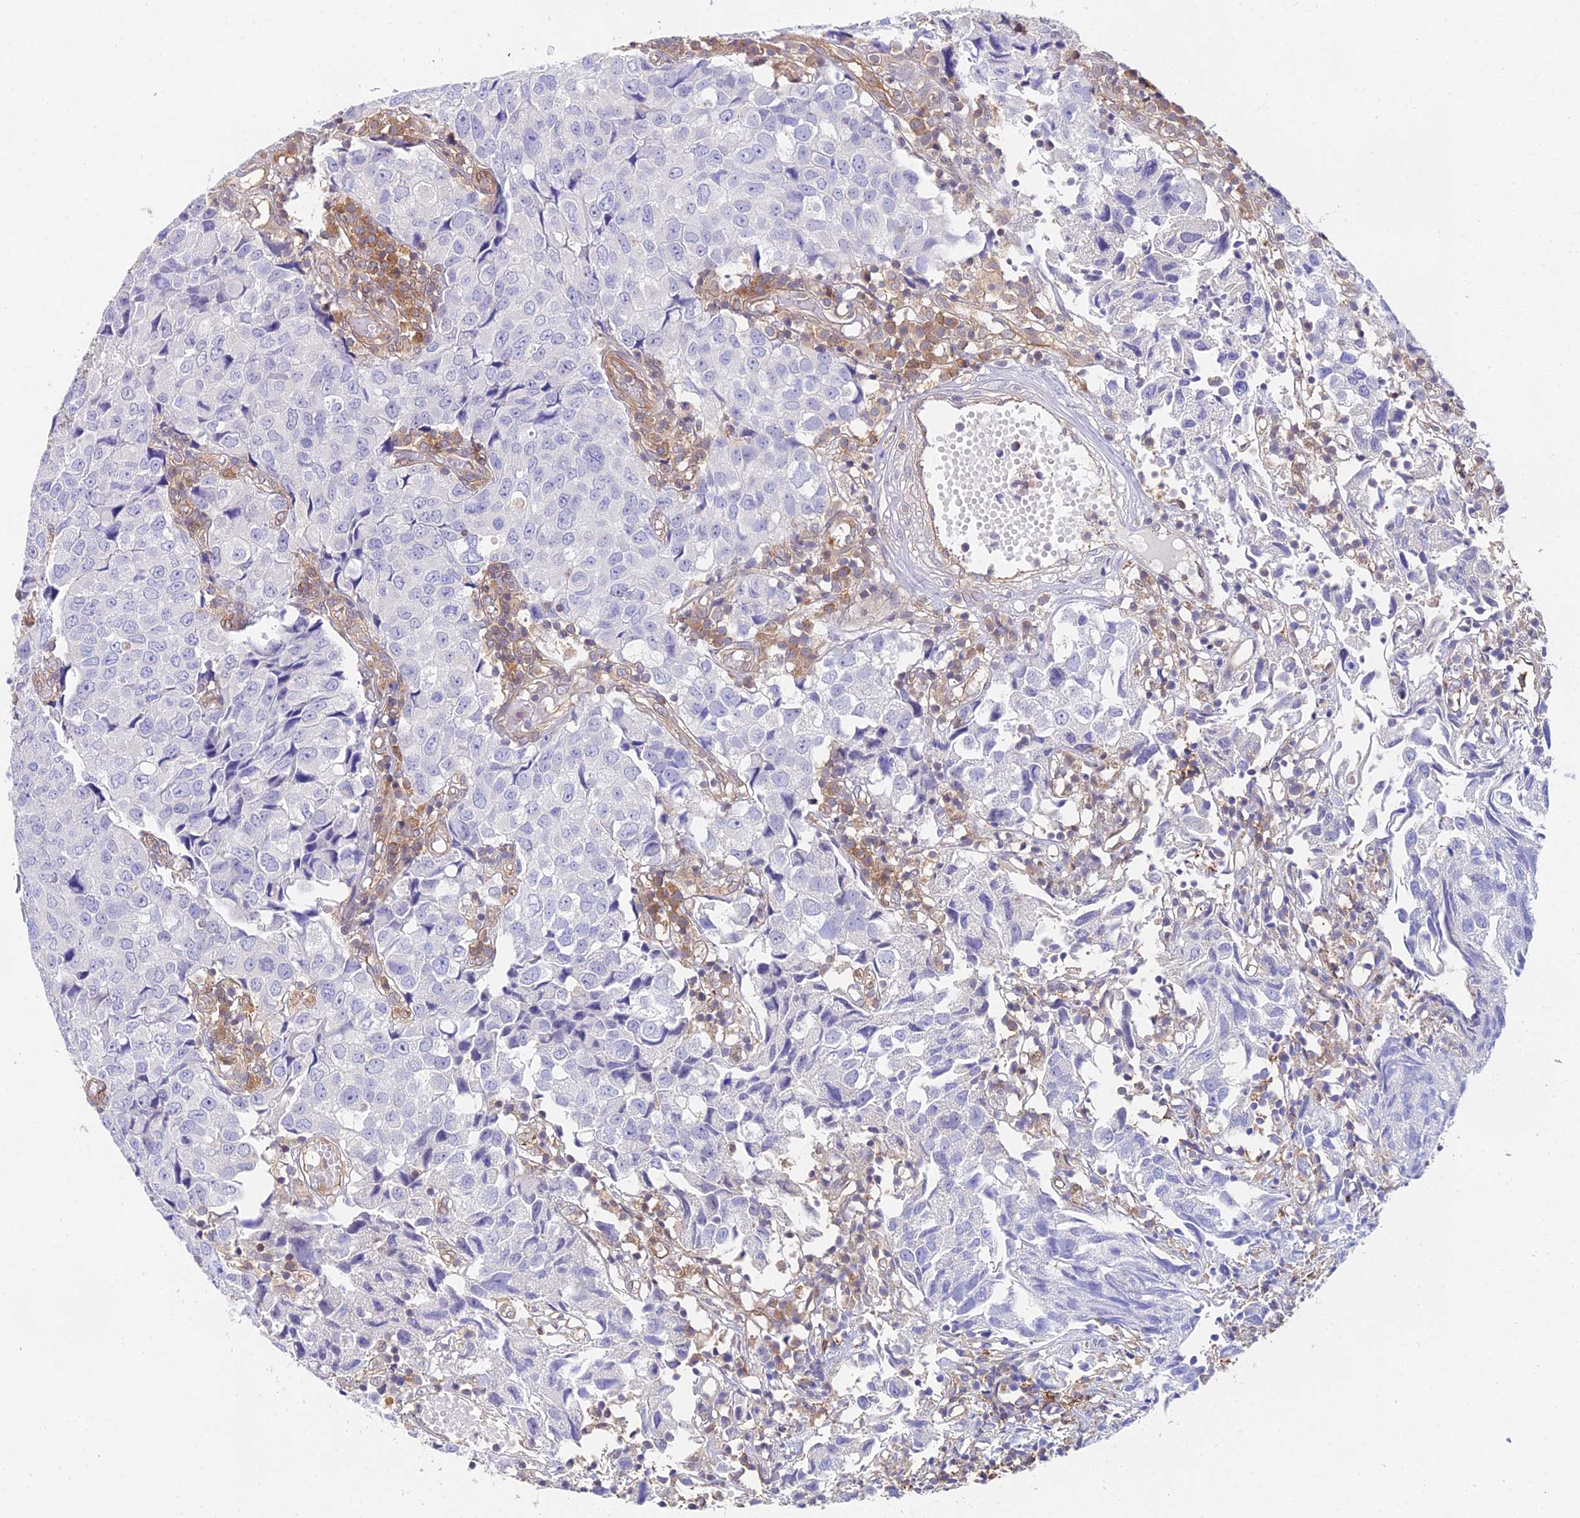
{"staining": {"intensity": "negative", "quantity": "none", "location": "none"}, "tissue": "urothelial cancer", "cell_type": "Tumor cells", "image_type": "cancer", "snomed": [{"axis": "morphology", "description": "Urothelial carcinoma, High grade"}, {"axis": "topography", "description": "Urinary bladder"}], "caption": "DAB immunohistochemical staining of human urothelial cancer reveals no significant expression in tumor cells.", "gene": "PPP2R2C", "patient": {"sex": "female", "age": 75}}